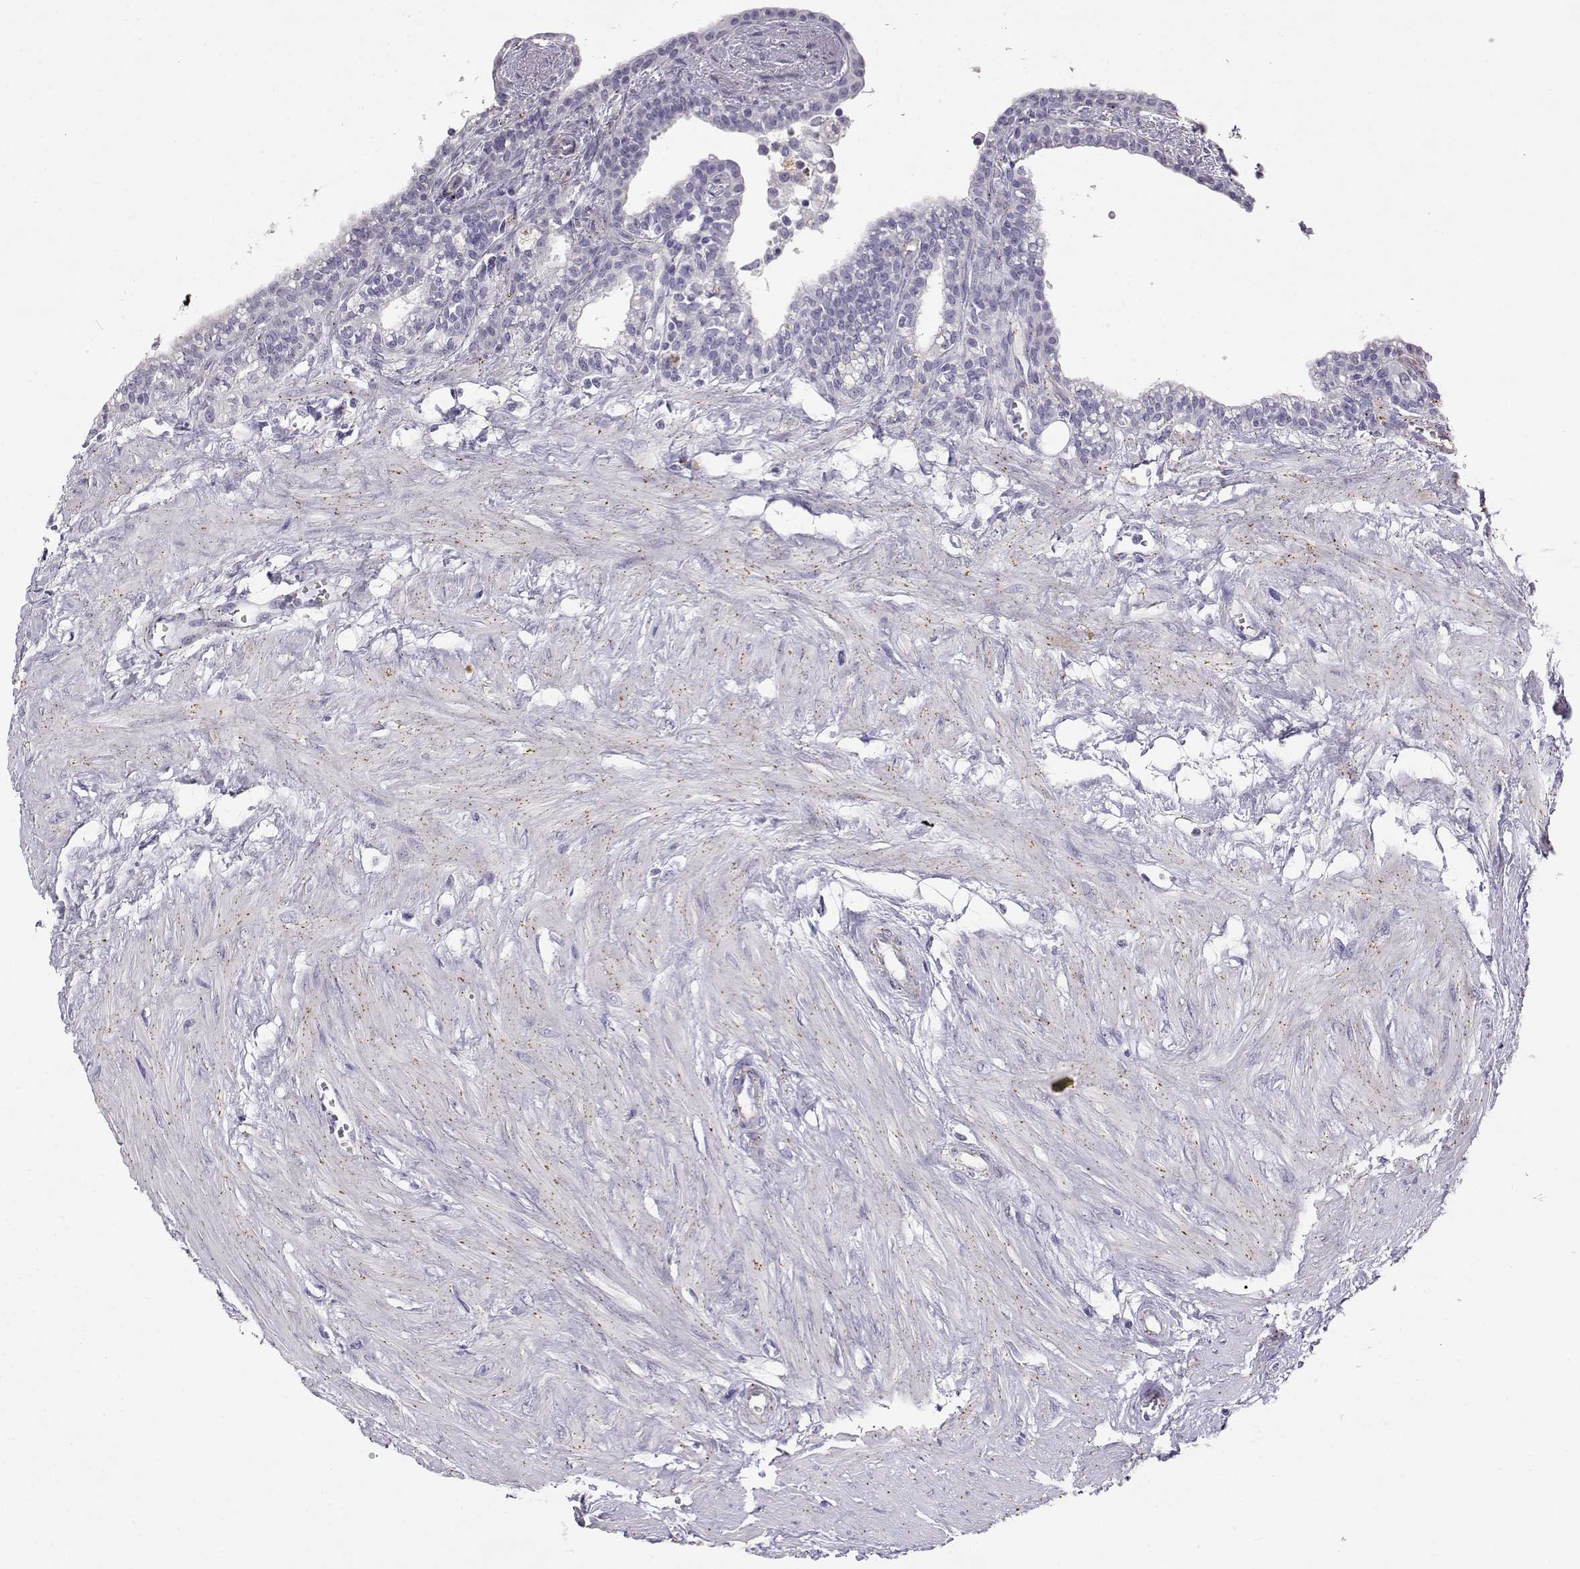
{"staining": {"intensity": "negative", "quantity": "none", "location": "none"}, "tissue": "seminal vesicle", "cell_type": "Glandular cells", "image_type": "normal", "snomed": [{"axis": "morphology", "description": "Normal tissue, NOS"}, {"axis": "morphology", "description": "Urothelial carcinoma, NOS"}, {"axis": "topography", "description": "Urinary bladder"}, {"axis": "topography", "description": "Seminal veicle"}], "caption": "An image of human seminal vesicle is negative for staining in glandular cells. Brightfield microscopy of immunohistochemistry stained with DAB (brown) and hematoxylin (blue), captured at high magnification.", "gene": "ENDOU", "patient": {"sex": "male", "age": 76}}